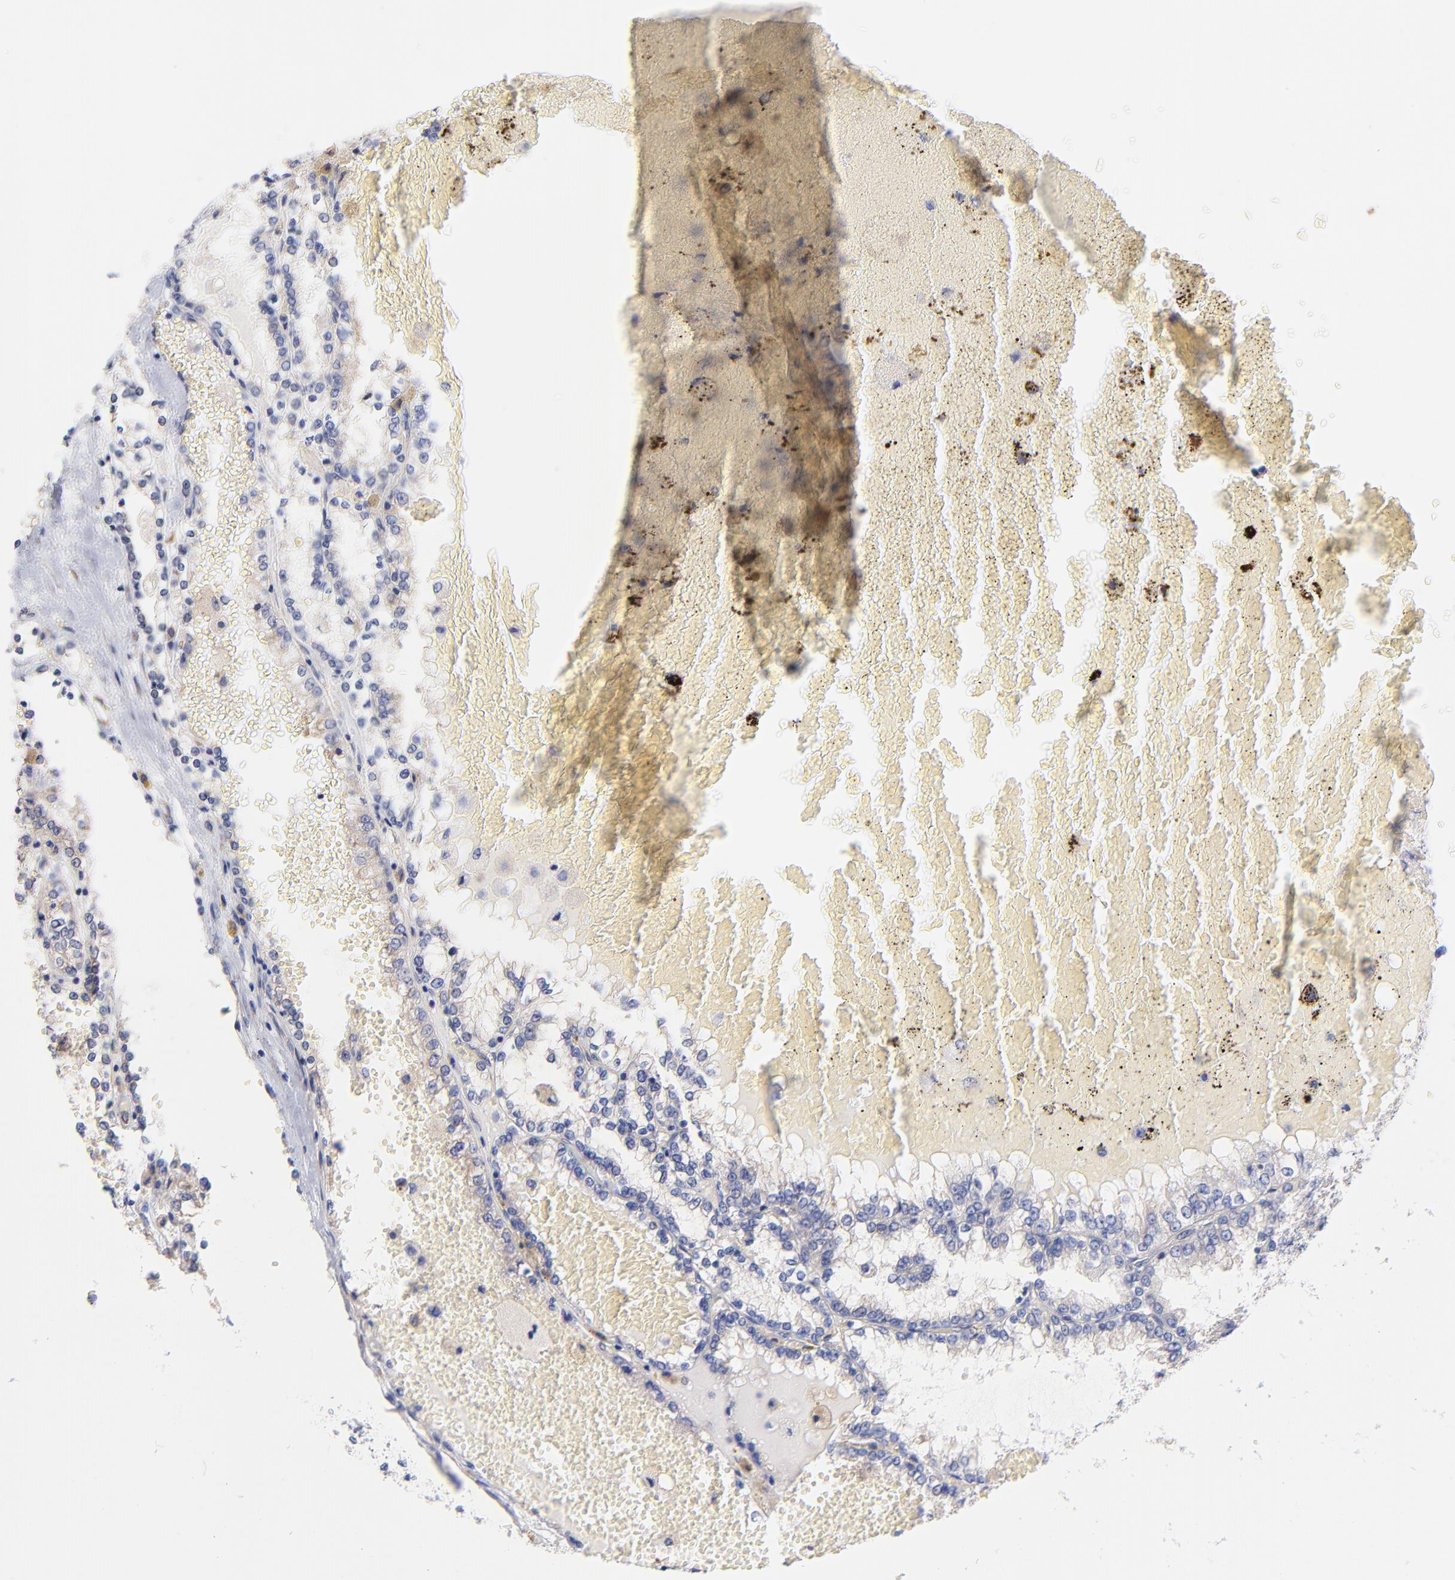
{"staining": {"intensity": "weak", "quantity": "25%-75%", "location": "cytoplasmic/membranous"}, "tissue": "renal cancer", "cell_type": "Tumor cells", "image_type": "cancer", "snomed": [{"axis": "morphology", "description": "Adenocarcinoma, NOS"}, {"axis": "topography", "description": "Kidney"}], "caption": "A brown stain shows weak cytoplasmic/membranous expression of a protein in renal cancer (adenocarcinoma) tumor cells. The protein of interest is stained brown, and the nuclei are stained in blue (DAB (3,3'-diaminobenzidine) IHC with brightfield microscopy, high magnification).", "gene": "TNFRSF13C", "patient": {"sex": "female", "age": 56}}